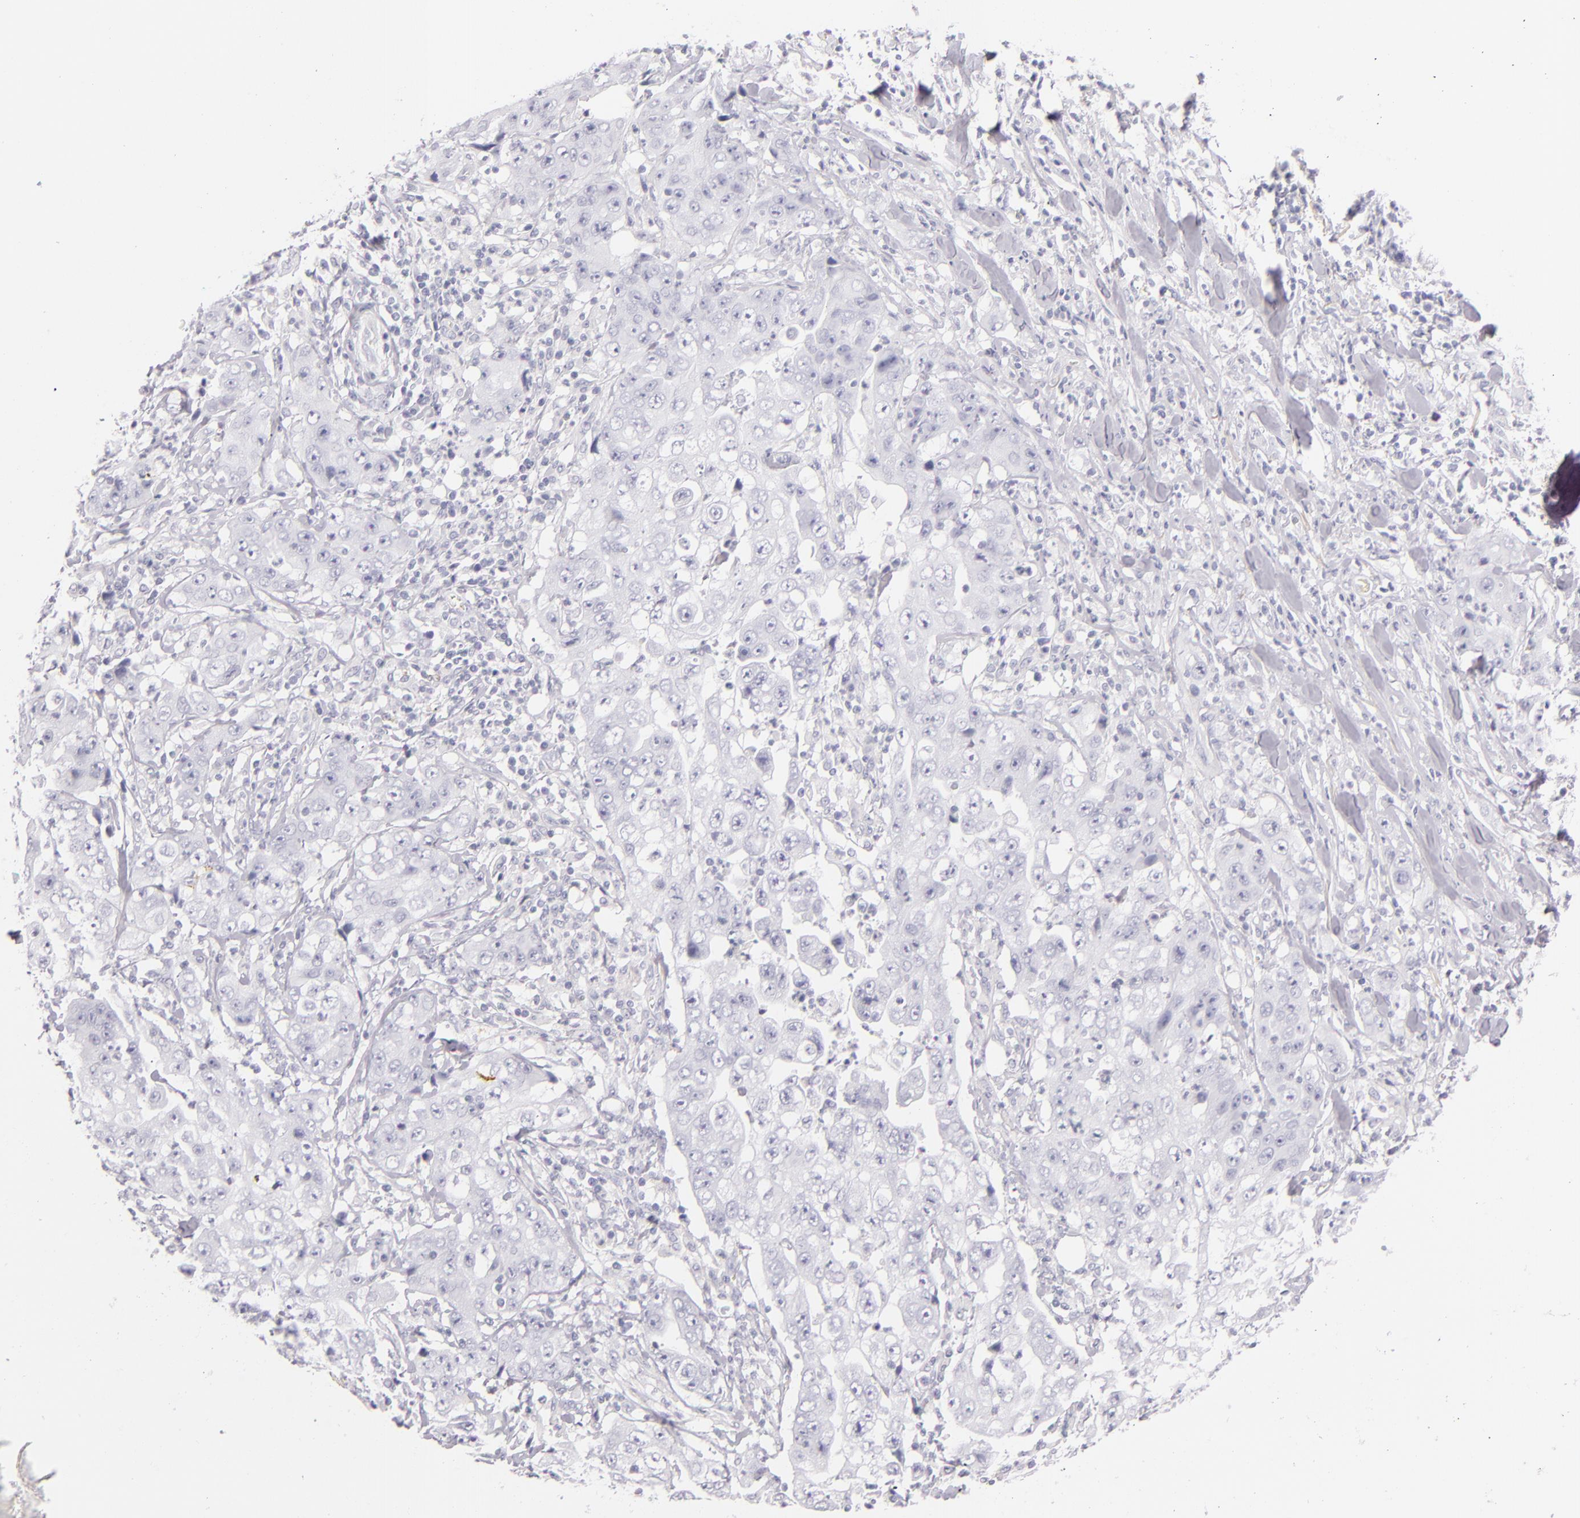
{"staining": {"intensity": "negative", "quantity": "none", "location": "none"}, "tissue": "lung cancer", "cell_type": "Tumor cells", "image_type": "cancer", "snomed": [{"axis": "morphology", "description": "Carcinoid, malignant, NOS"}, {"axis": "topography", "description": "Lung"}], "caption": "Lung cancer (carcinoid (malignant)) stained for a protein using immunohistochemistry (IHC) reveals no positivity tumor cells.", "gene": "CD207", "patient": {"sex": "male", "age": 60}}